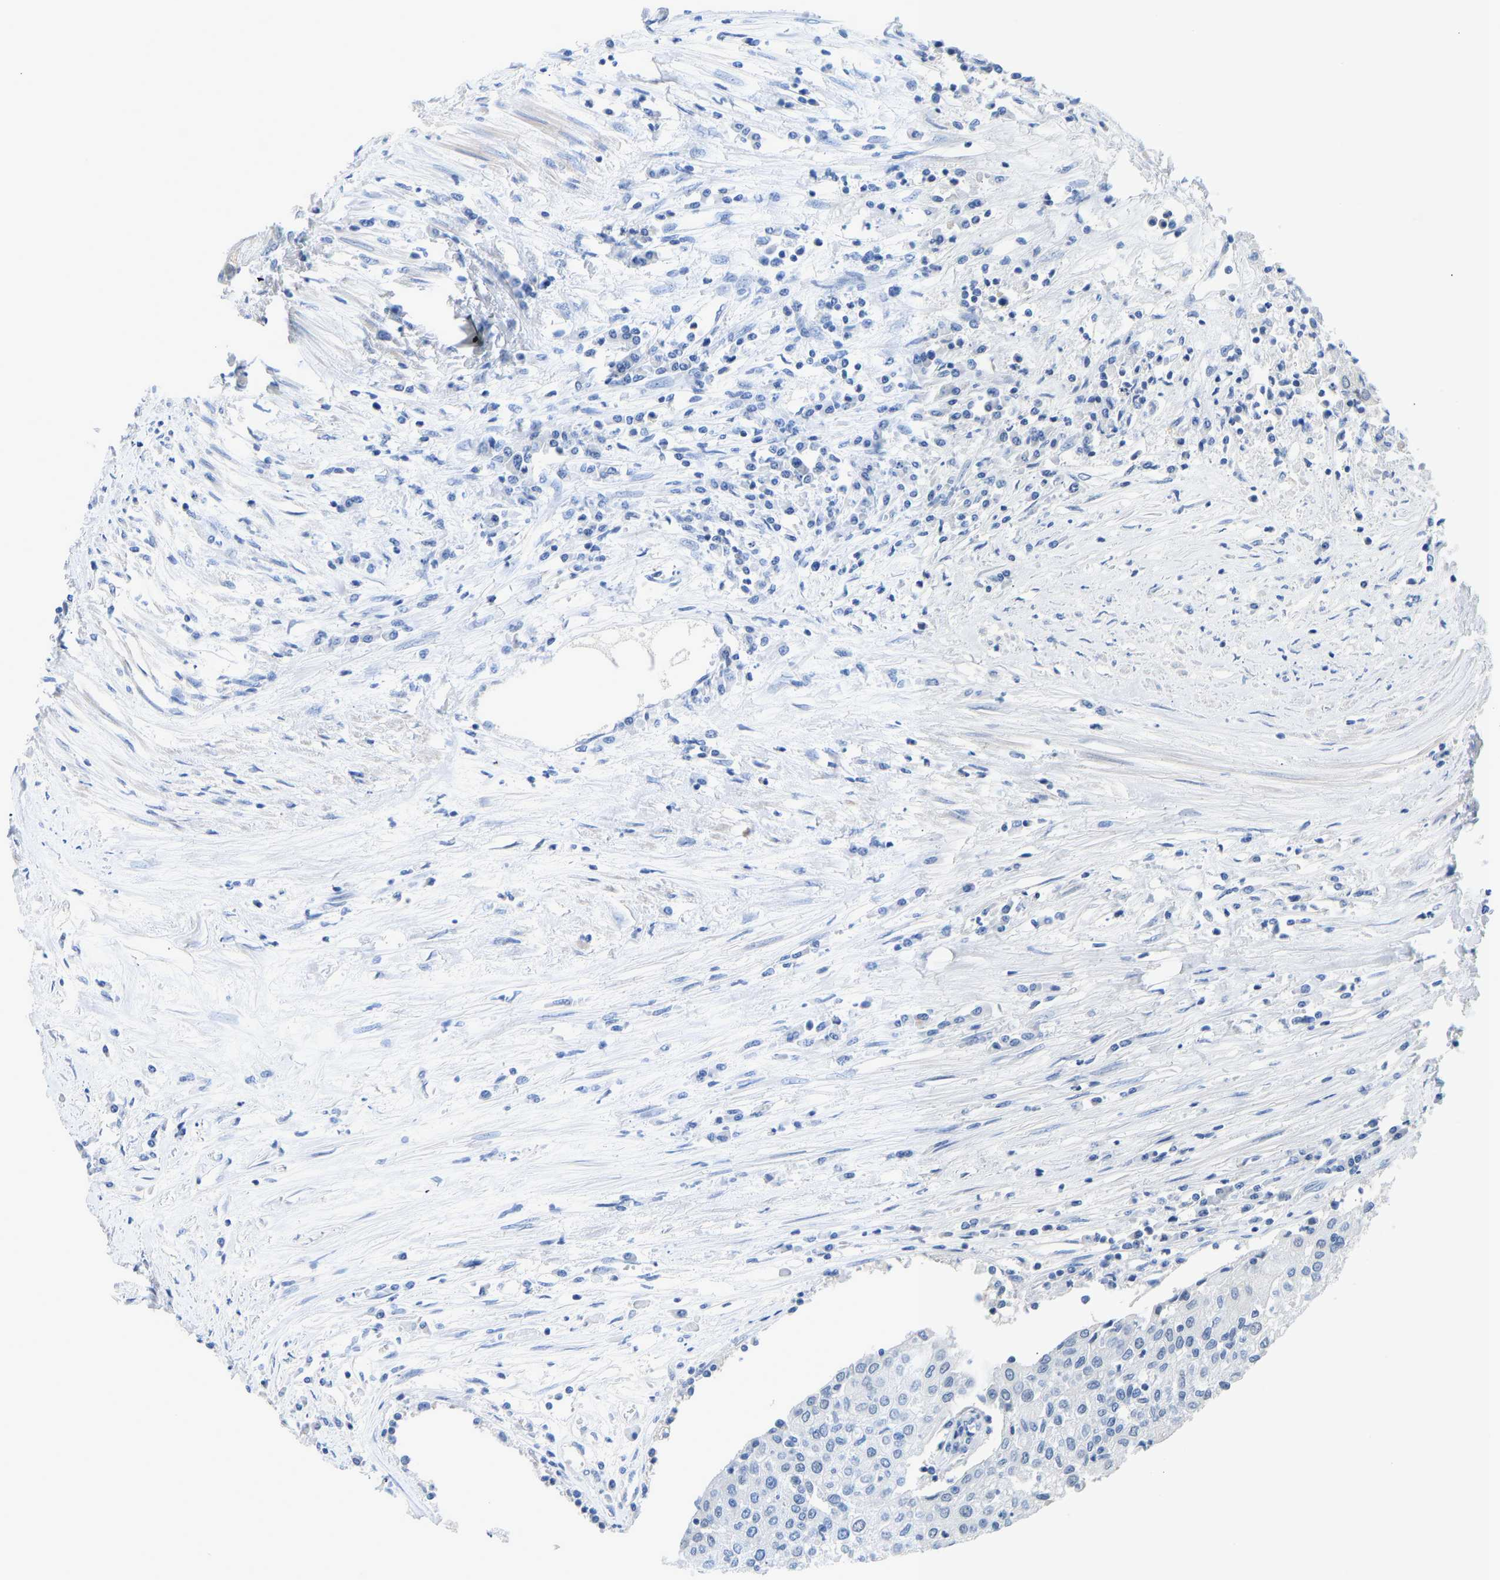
{"staining": {"intensity": "negative", "quantity": "none", "location": "none"}, "tissue": "urothelial cancer", "cell_type": "Tumor cells", "image_type": "cancer", "snomed": [{"axis": "morphology", "description": "Urothelial carcinoma, High grade"}, {"axis": "topography", "description": "Urinary bladder"}], "caption": "High-grade urothelial carcinoma stained for a protein using immunohistochemistry shows no positivity tumor cells.", "gene": "TXNDC2", "patient": {"sex": "female", "age": 85}}